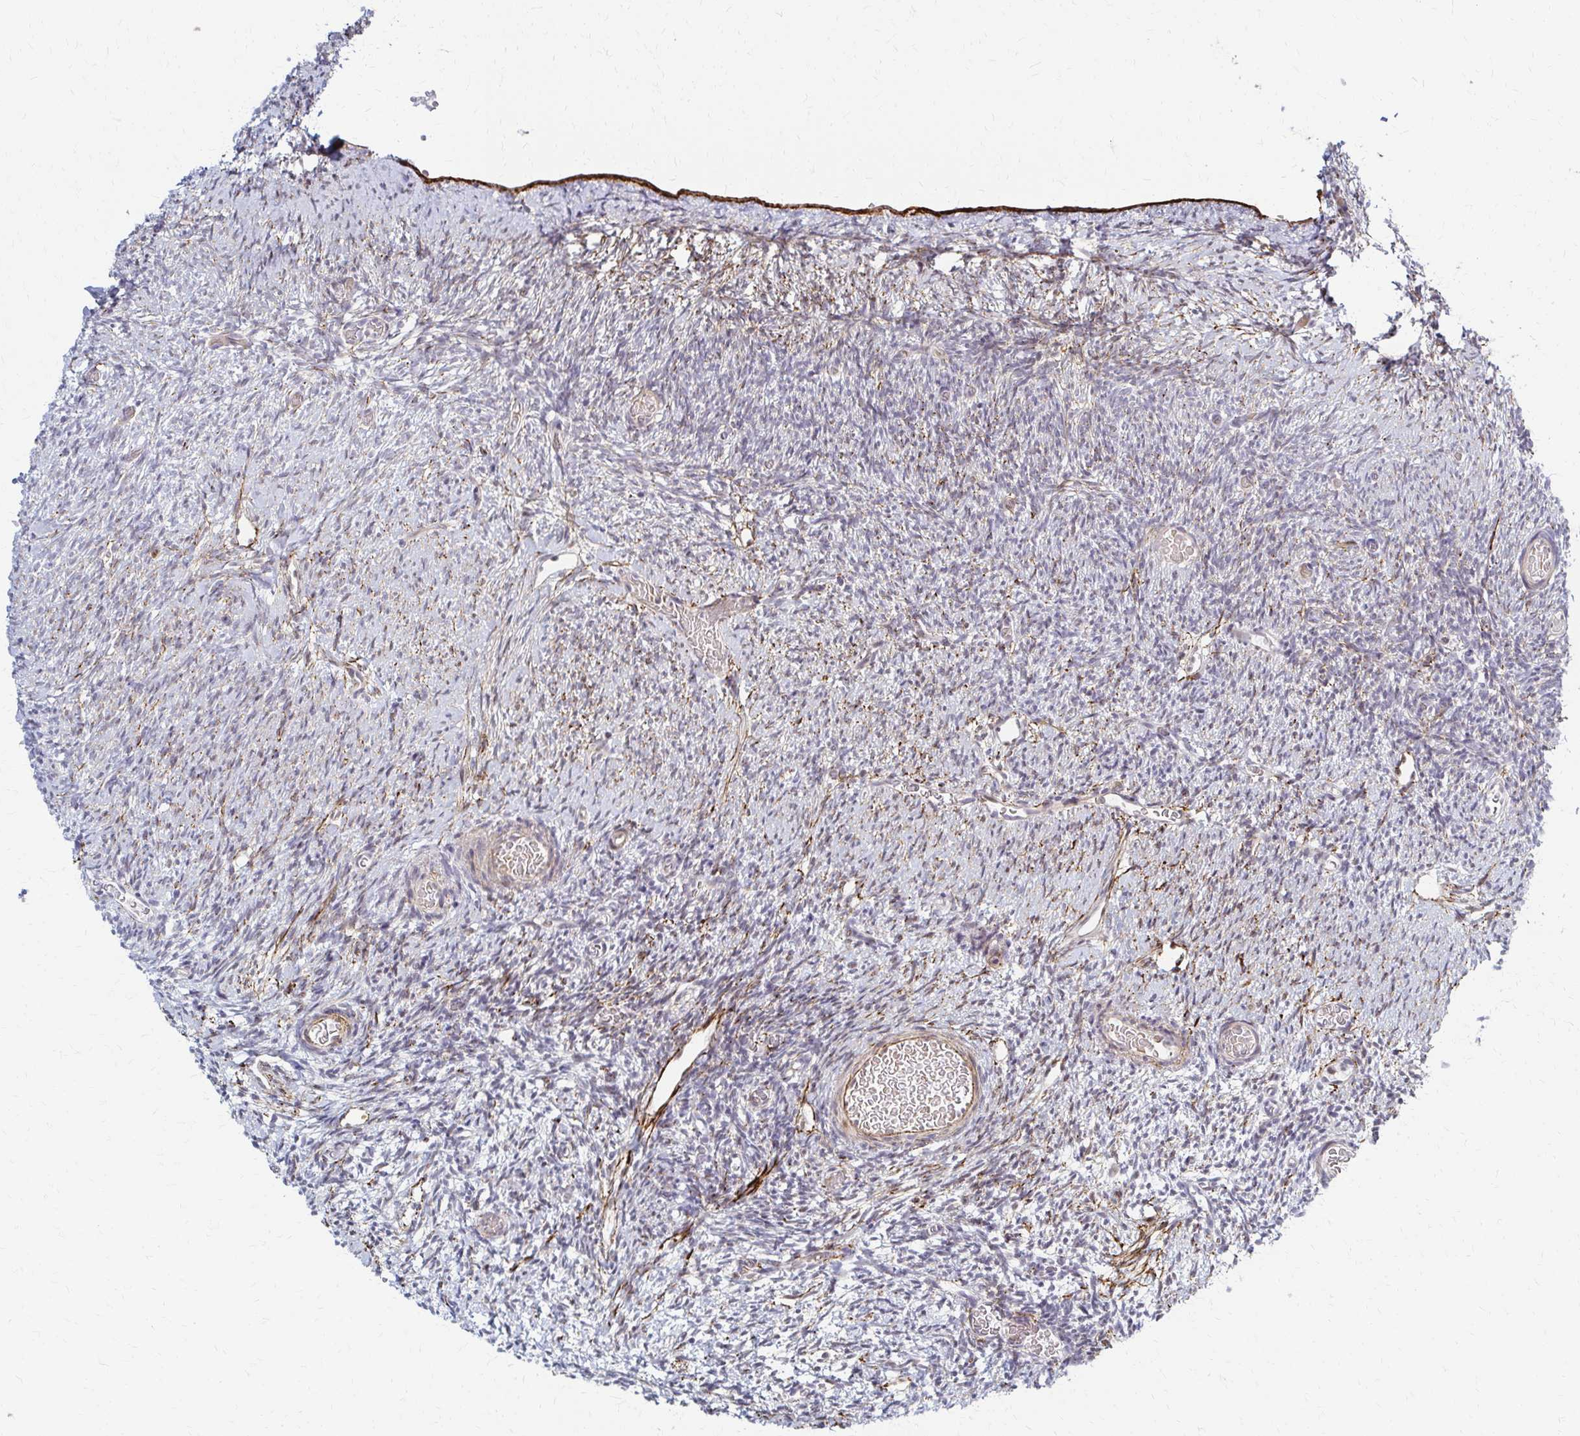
{"staining": {"intensity": "weak", "quantity": "25%-75%", "location": "cytoplasmic/membranous"}, "tissue": "ovary", "cell_type": "Ovarian stroma cells", "image_type": "normal", "snomed": [{"axis": "morphology", "description": "Normal tissue, NOS"}, {"axis": "topography", "description": "Ovary"}], "caption": "This photomicrograph exhibits immunohistochemistry (IHC) staining of normal human ovary, with low weak cytoplasmic/membranous expression in approximately 25%-75% of ovarian stroma cells.", "gene": "PSMD7", "patient": {"sex": "female", "age": 39}}